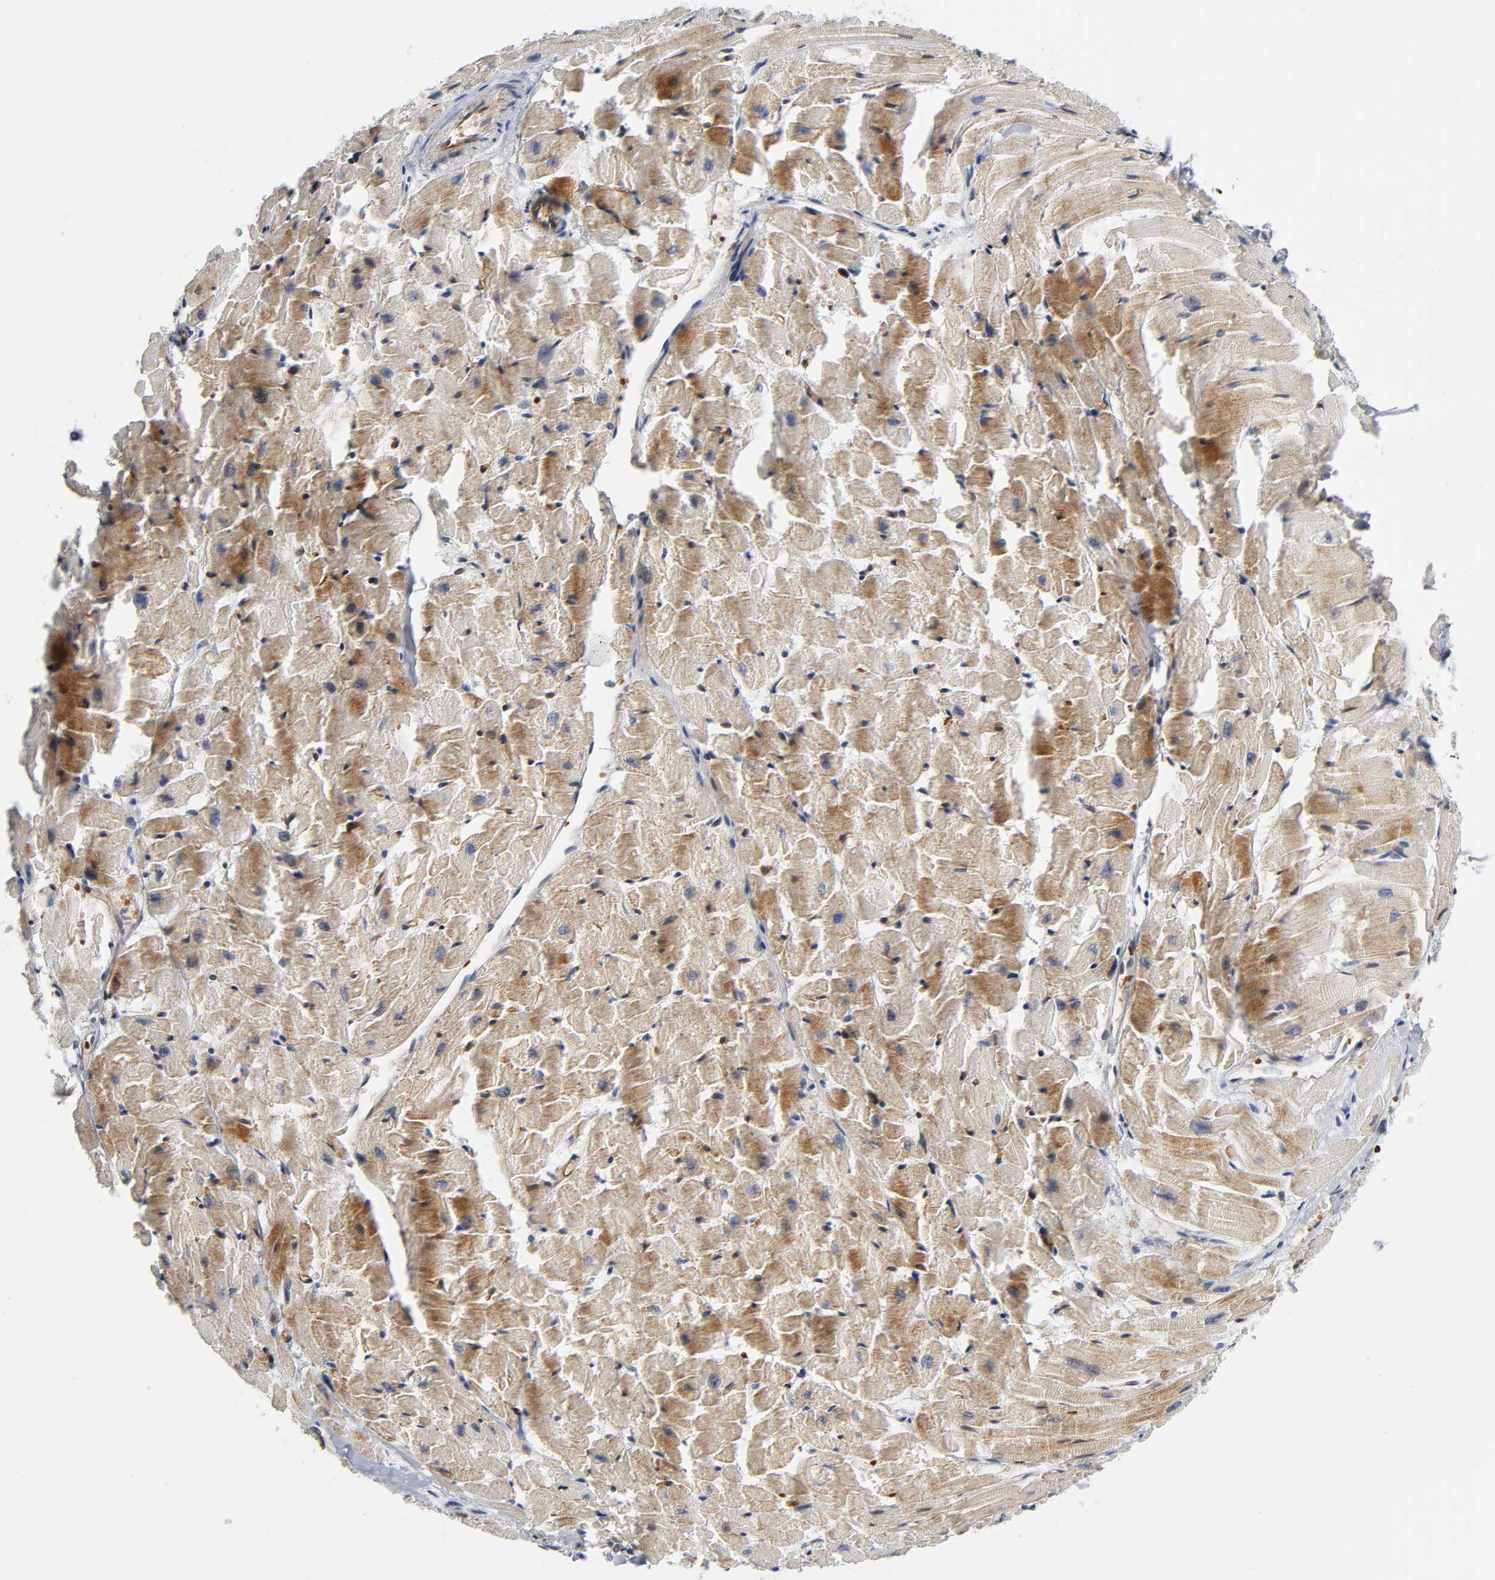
{"staining": {"intensity": "weak", "quantity": ">75%", "location": "cytoplasmic/membranous"}, "tissue": "heart muscle", "cell_type": "Cardiomyocytes", "image_type": "normal", "snomed": [{"axis": "morphology", "description": "Normal tissue, NOS"}, {"axis": "topography", "description": "Heart"}], "caption": "Weak cytoplasmic/membranous positivity is present in approximately >75% of cardiomyocytes in normal heart muscle. (Stains: DAB in brown, nuclei in blue, Microscopy: brightfield microscopy at high magnification).", "gene": "CD2AP", "patient": {"sex": "female", "age": 19}}